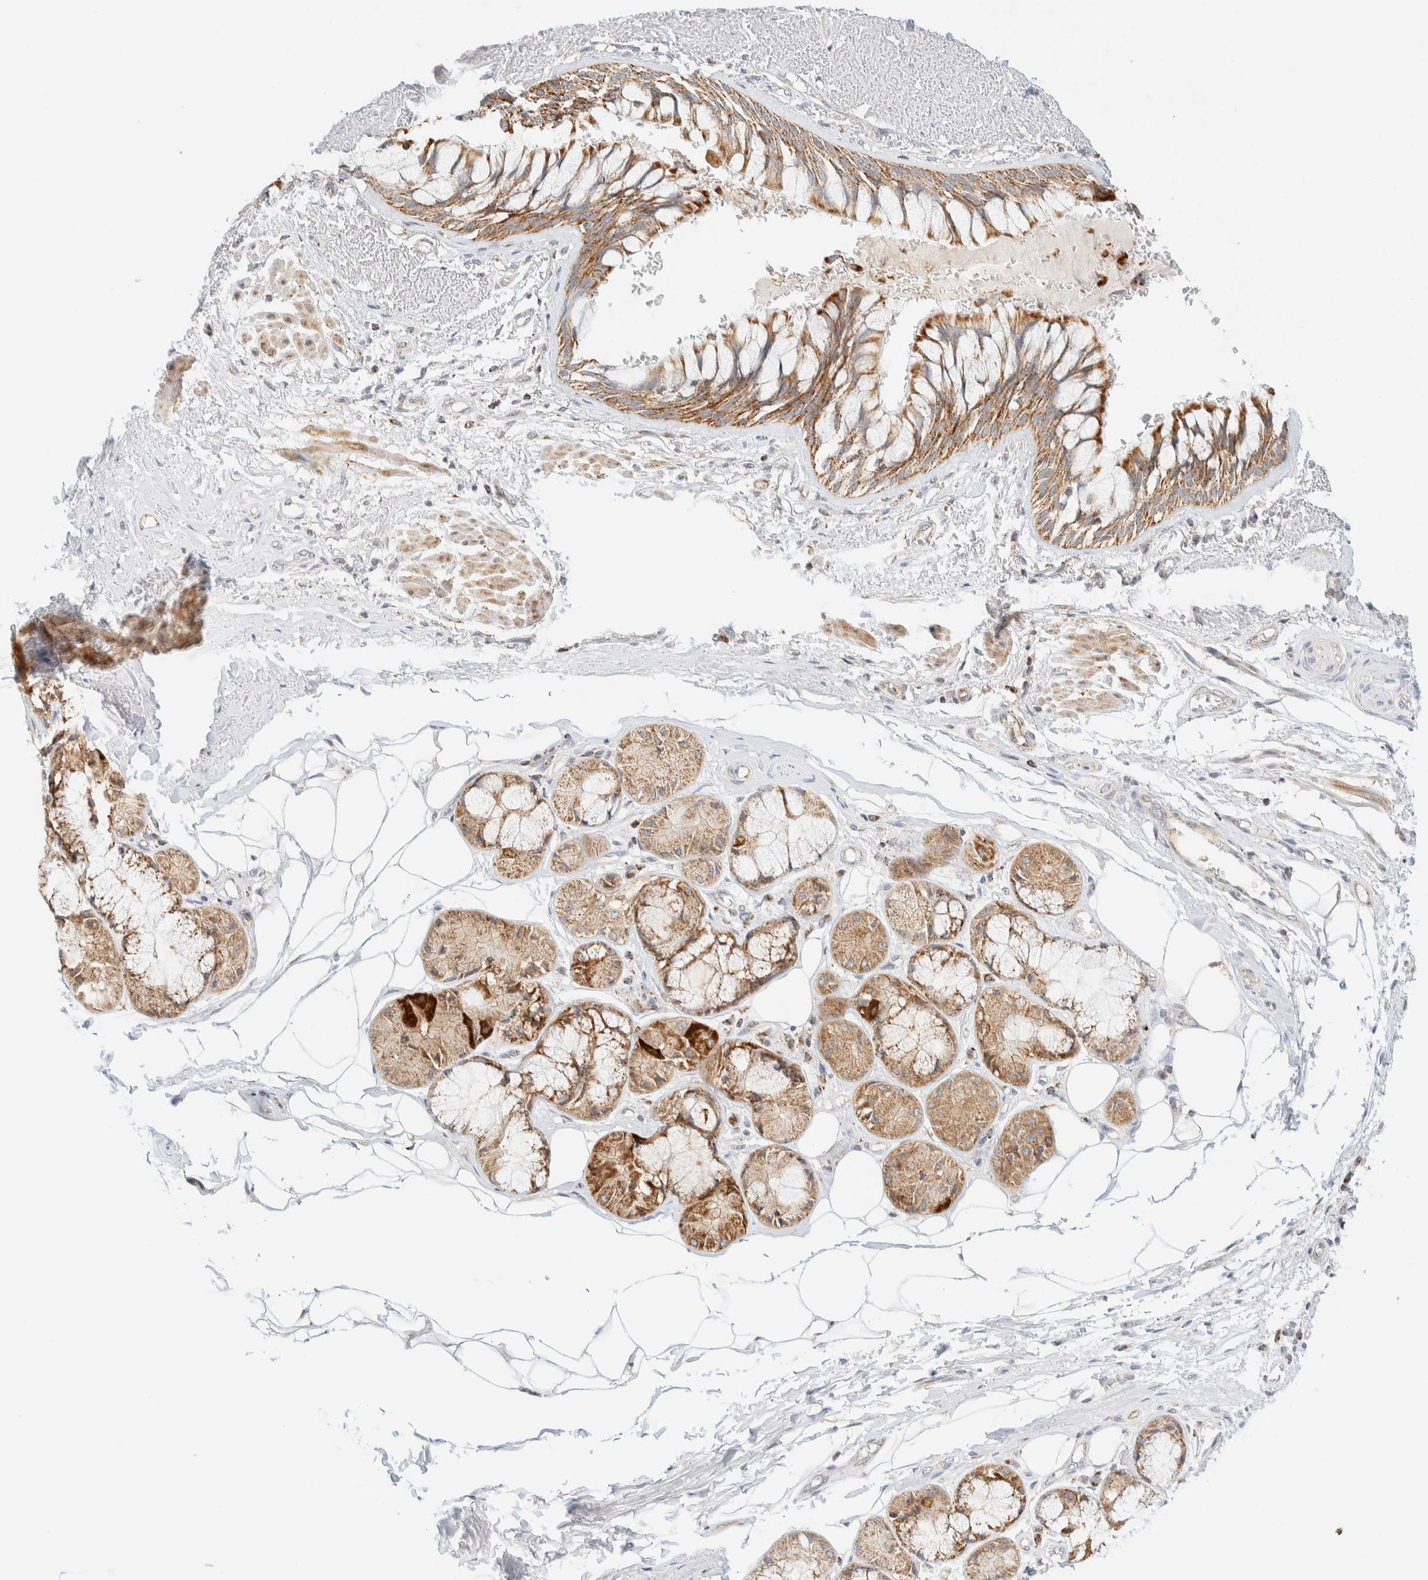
{"staining": {"intensity": "moderate", "quantity": ">75%", "location": "cytoplasmic/membranous"}, "tissue": "bronchus", "cell_type": "Respiratory epithelial cells", "image_type": "normal", "snomed": [{"axis": "morphology", "description": "Normal tissue, NOS"}, {"axis": "topography", "description": "Bronchus"}], "caption": "Protein staining of normal bronchus displays moderate cytoplasmic/membranous staining in about >75% of respiratory epithelial cells.", "gene": "PPM1K", "patient": {"sex": "male", "age": 66}}